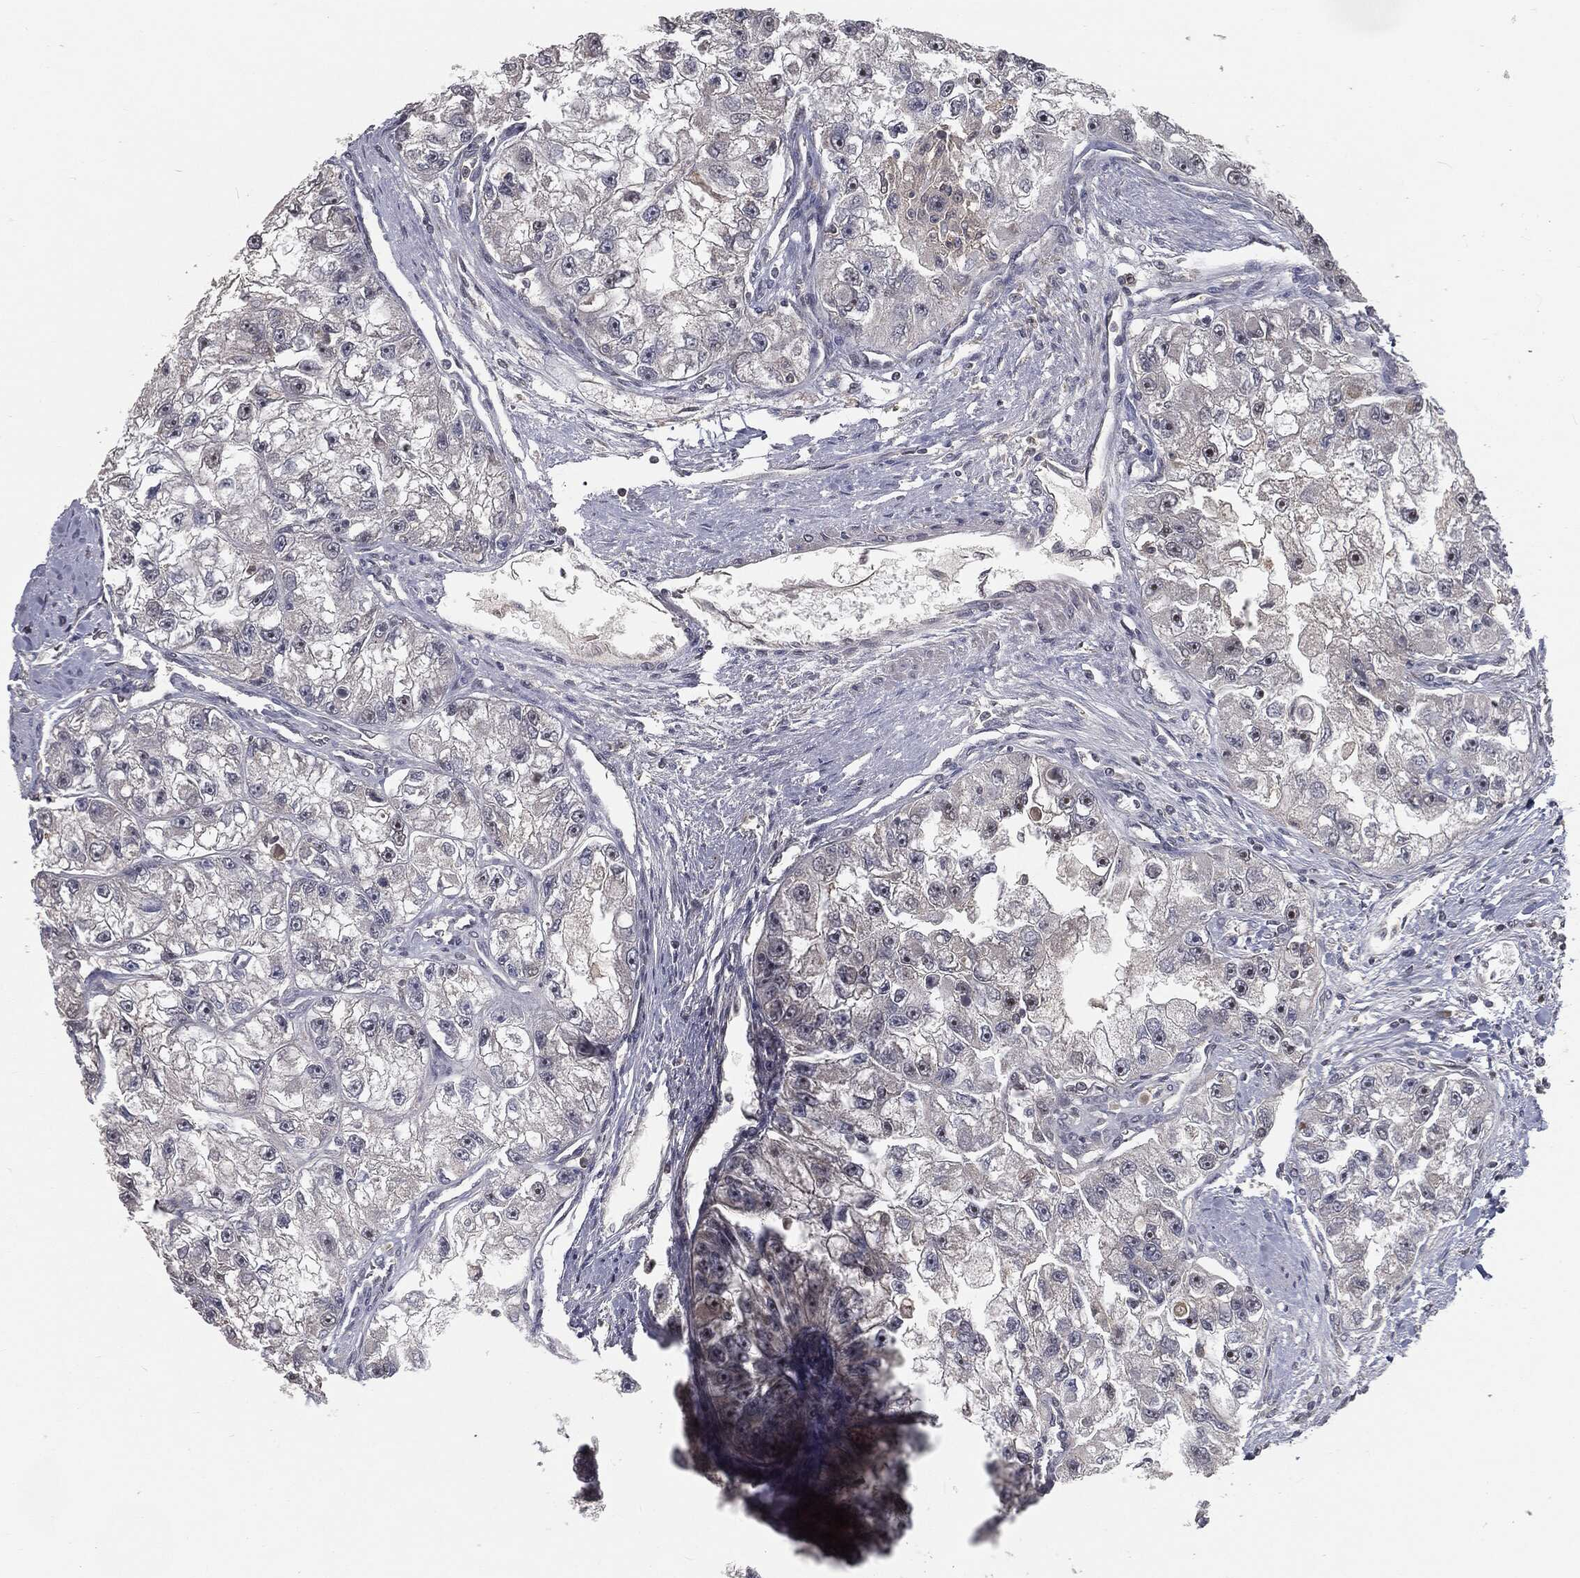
{"staining": {"intensity": "negative", "quantity": "none", "location": "none"}, "tissue": "renal cancer", "cell_type": "Tumor cells", "image_type": "cancer", "snomed": [{"axis": "morphology", "description": "Adenocarcinoma, NOS"}, {"axis": "topography", "description": "Kidney"}], "caption": "Immunohistochemical staining of renal cancer (adenocarcinoma) displays no significant staining in tumor cells. The staining is performed using DAB (3,3'-diaminobenzidine) brown chromogen with nuclei counter-stained in using hematoxylin.", "gene": "FBXO7", "patient": {"sex": "male", "age": 63}}